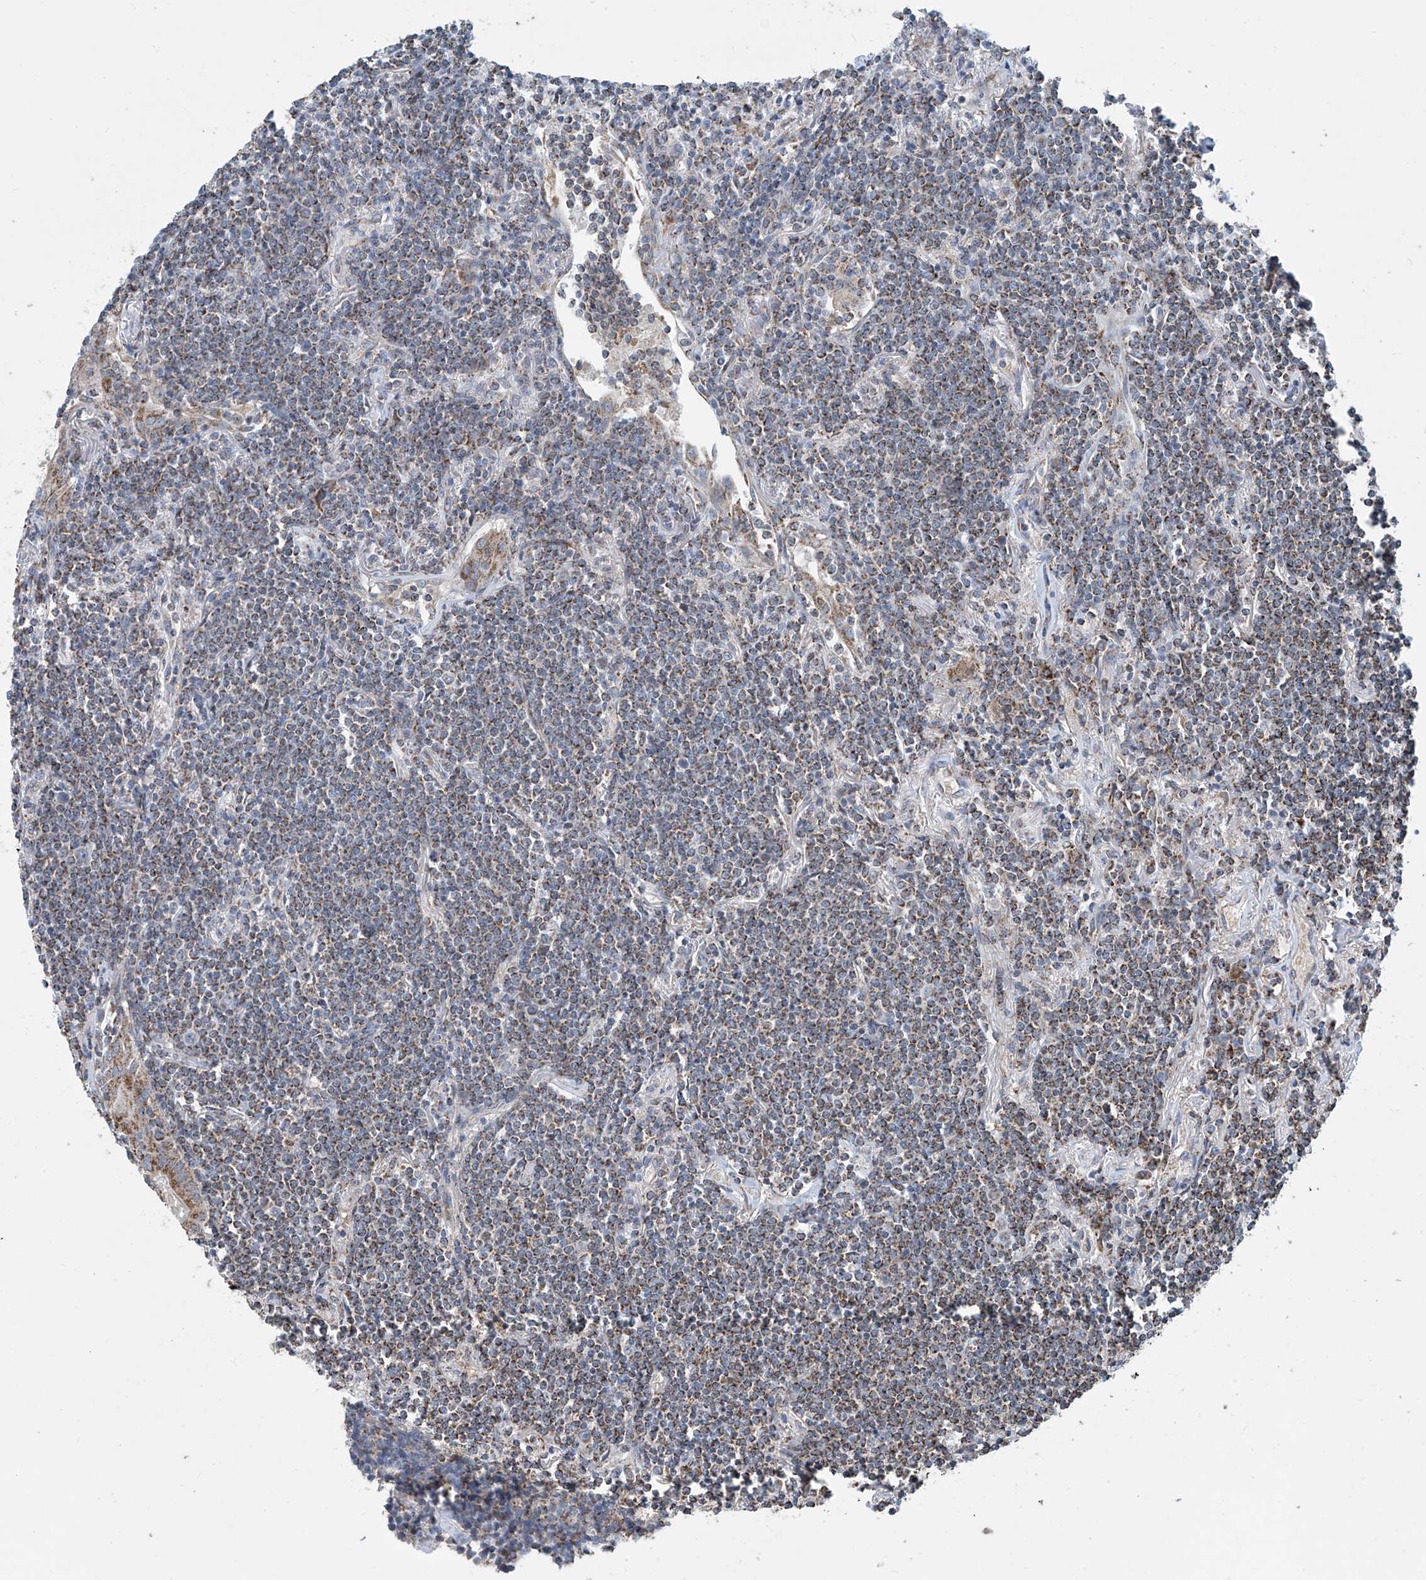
{"staining": {"intensity": "moderate", "quantity": ">75%", "location": "cytoplasmic/membranous"}, "tissue": "lymphoma", "cell_type": "Tumor cells", "image_type": "cancer", "snomed": [{"axis": "morphology", "description": "Malignant lymphoma, non-Hodgkin's type, Low grade"}, {"axis": "topography", "description": "Lung"}], "caption": "Immunohistochemical staining of lymphoma exhibits medium levels of moderate cytoplasmic/membranous staining in approximately >75% of tumor cells.", "gene": "COMMD1", "patient": {"sex": "female", "age": 71}}